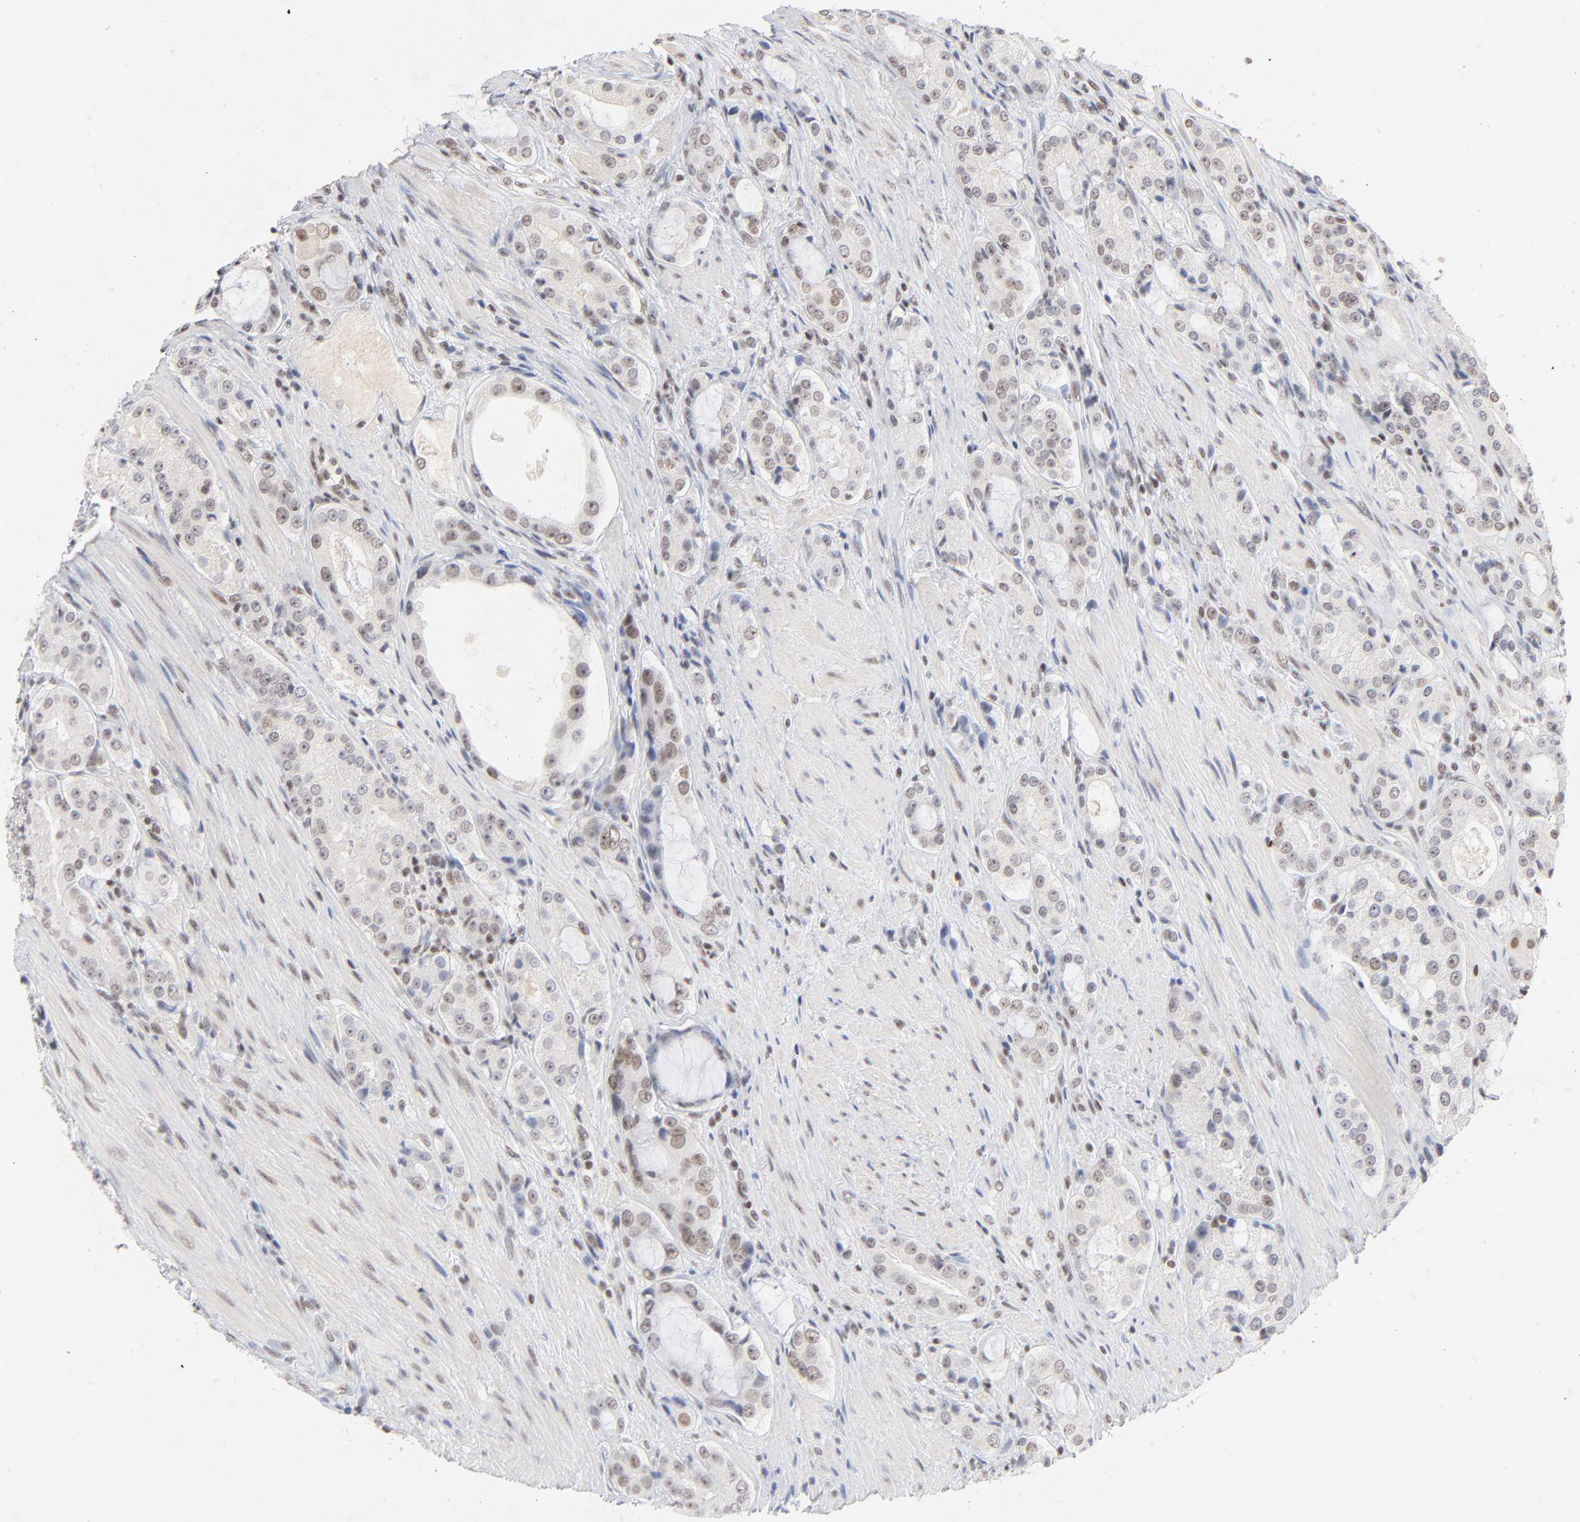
{"staining": {"intensity": "negative", "quantity": "none", "location": "none"}, "tissue": "prostate cancer", "cell_type": "Tumor cells", "image_type": "cancer", "snomed": [{"axis": "morphology", "description": "Adenocarcinoma, High grade"}, {"axis": "topography", "description": "Prostate"}], "caption": "A high-resolution image shows immunohistochemistry staining of prostate adenocarcinoma (high-grade), which shows no significant positivity in tumor cells. (Immunohistochemistry (ihc), brightfield microscopy, high magnification).", "gene": "ZNF143", "patient": {"sex": "male", "age": 72}}